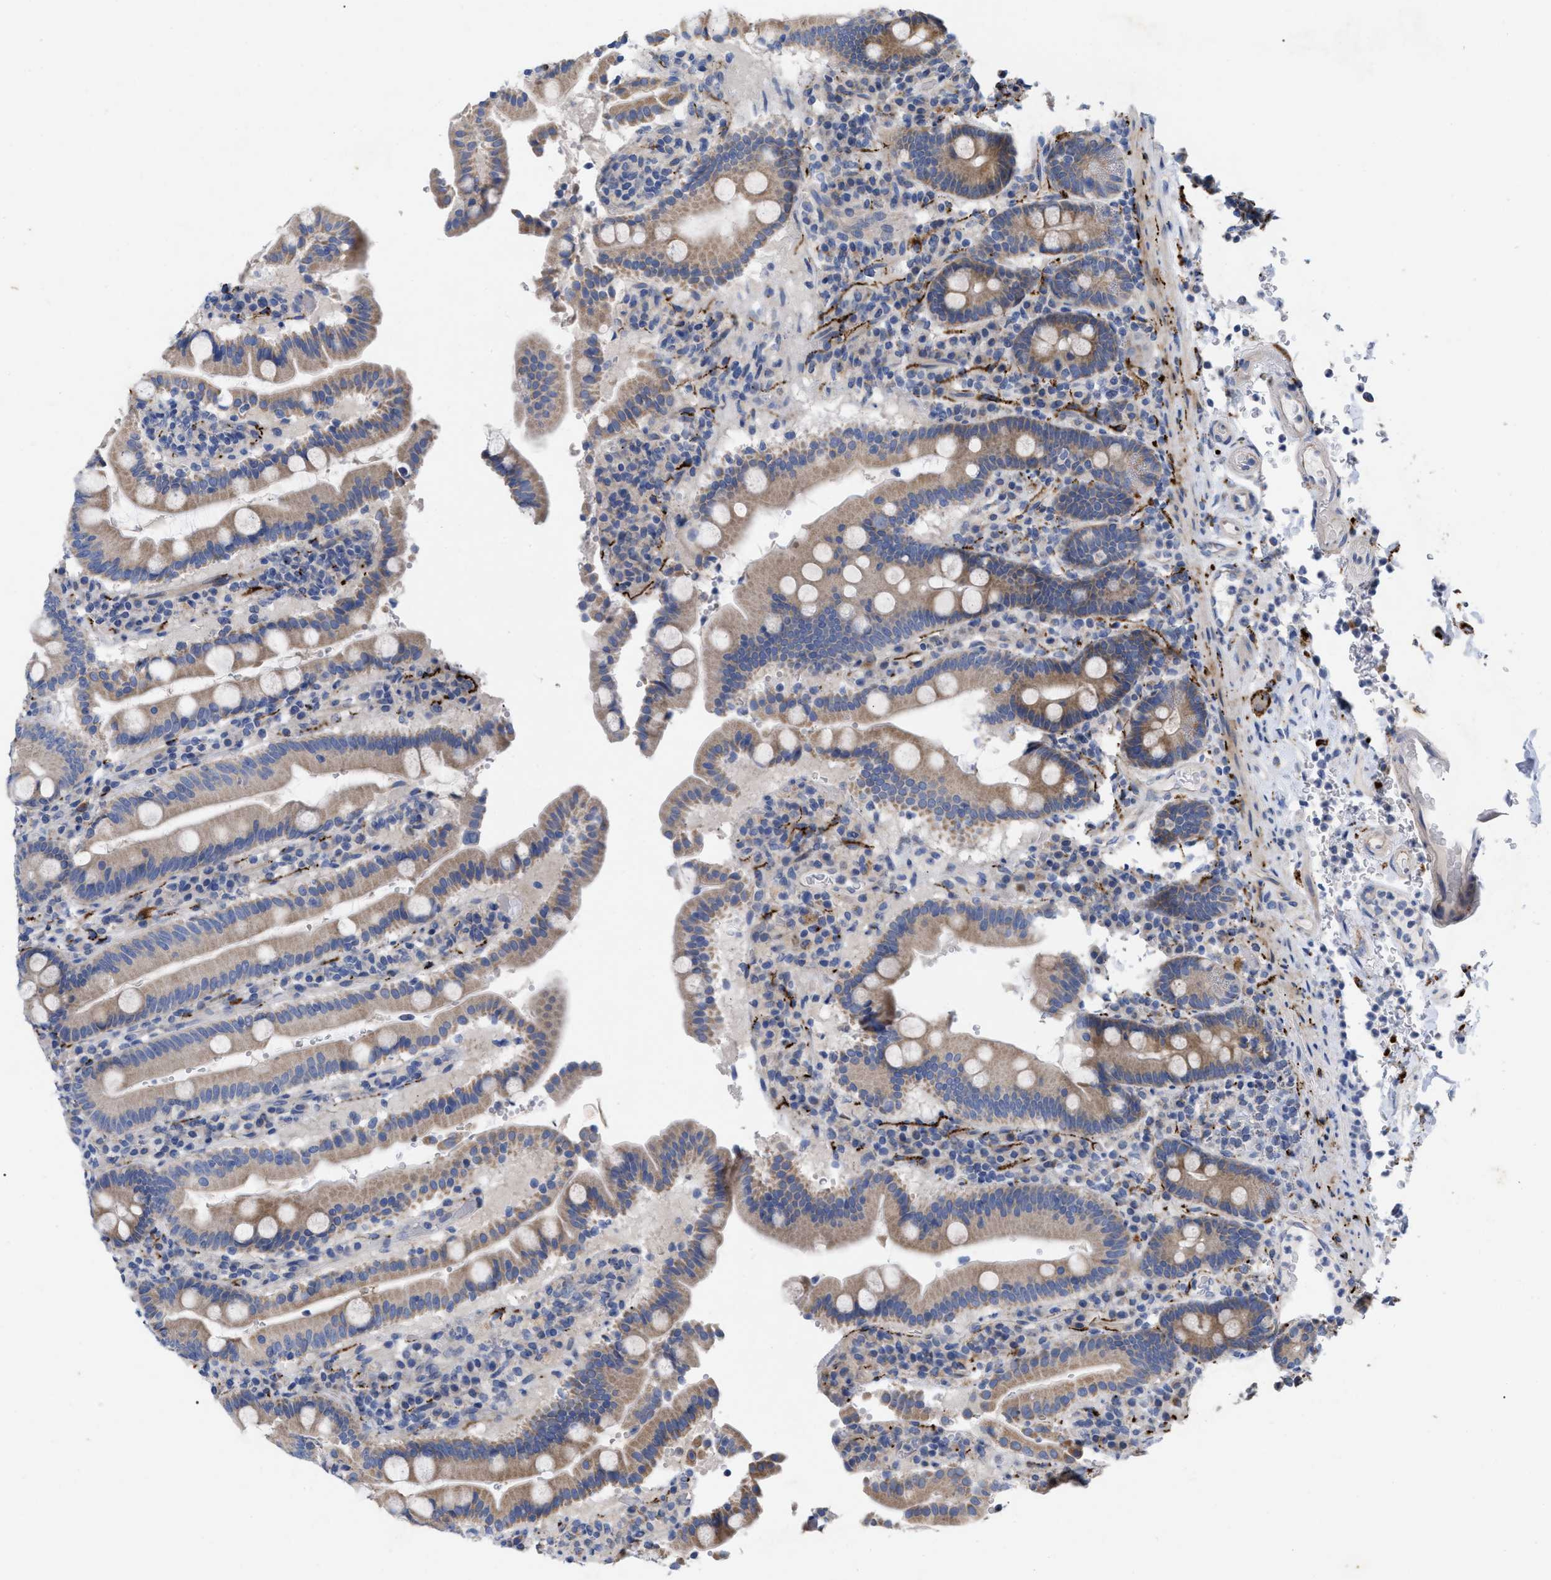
{"staining": {"intensity": "weak", "quantity": ">75%", "location": "cytoplasmic/membranous"}, "tissue": "duodenum", "cell_type": "Glandular cells", "image_type": "normal", "snomed": [{"axis": "morphology", "description": "Normal tissue, NOS"}, {"axis": "topography", "description": "Small intestine, NOS"}], "caption": "This histopathology image exhibits IHC staining of unremarkable duodenum, with low weak cytoplasmic/membranous positivity in about >75% of glandular cells.", "gene": "VIP", "patient": {"sex": "female", "age": 71}}